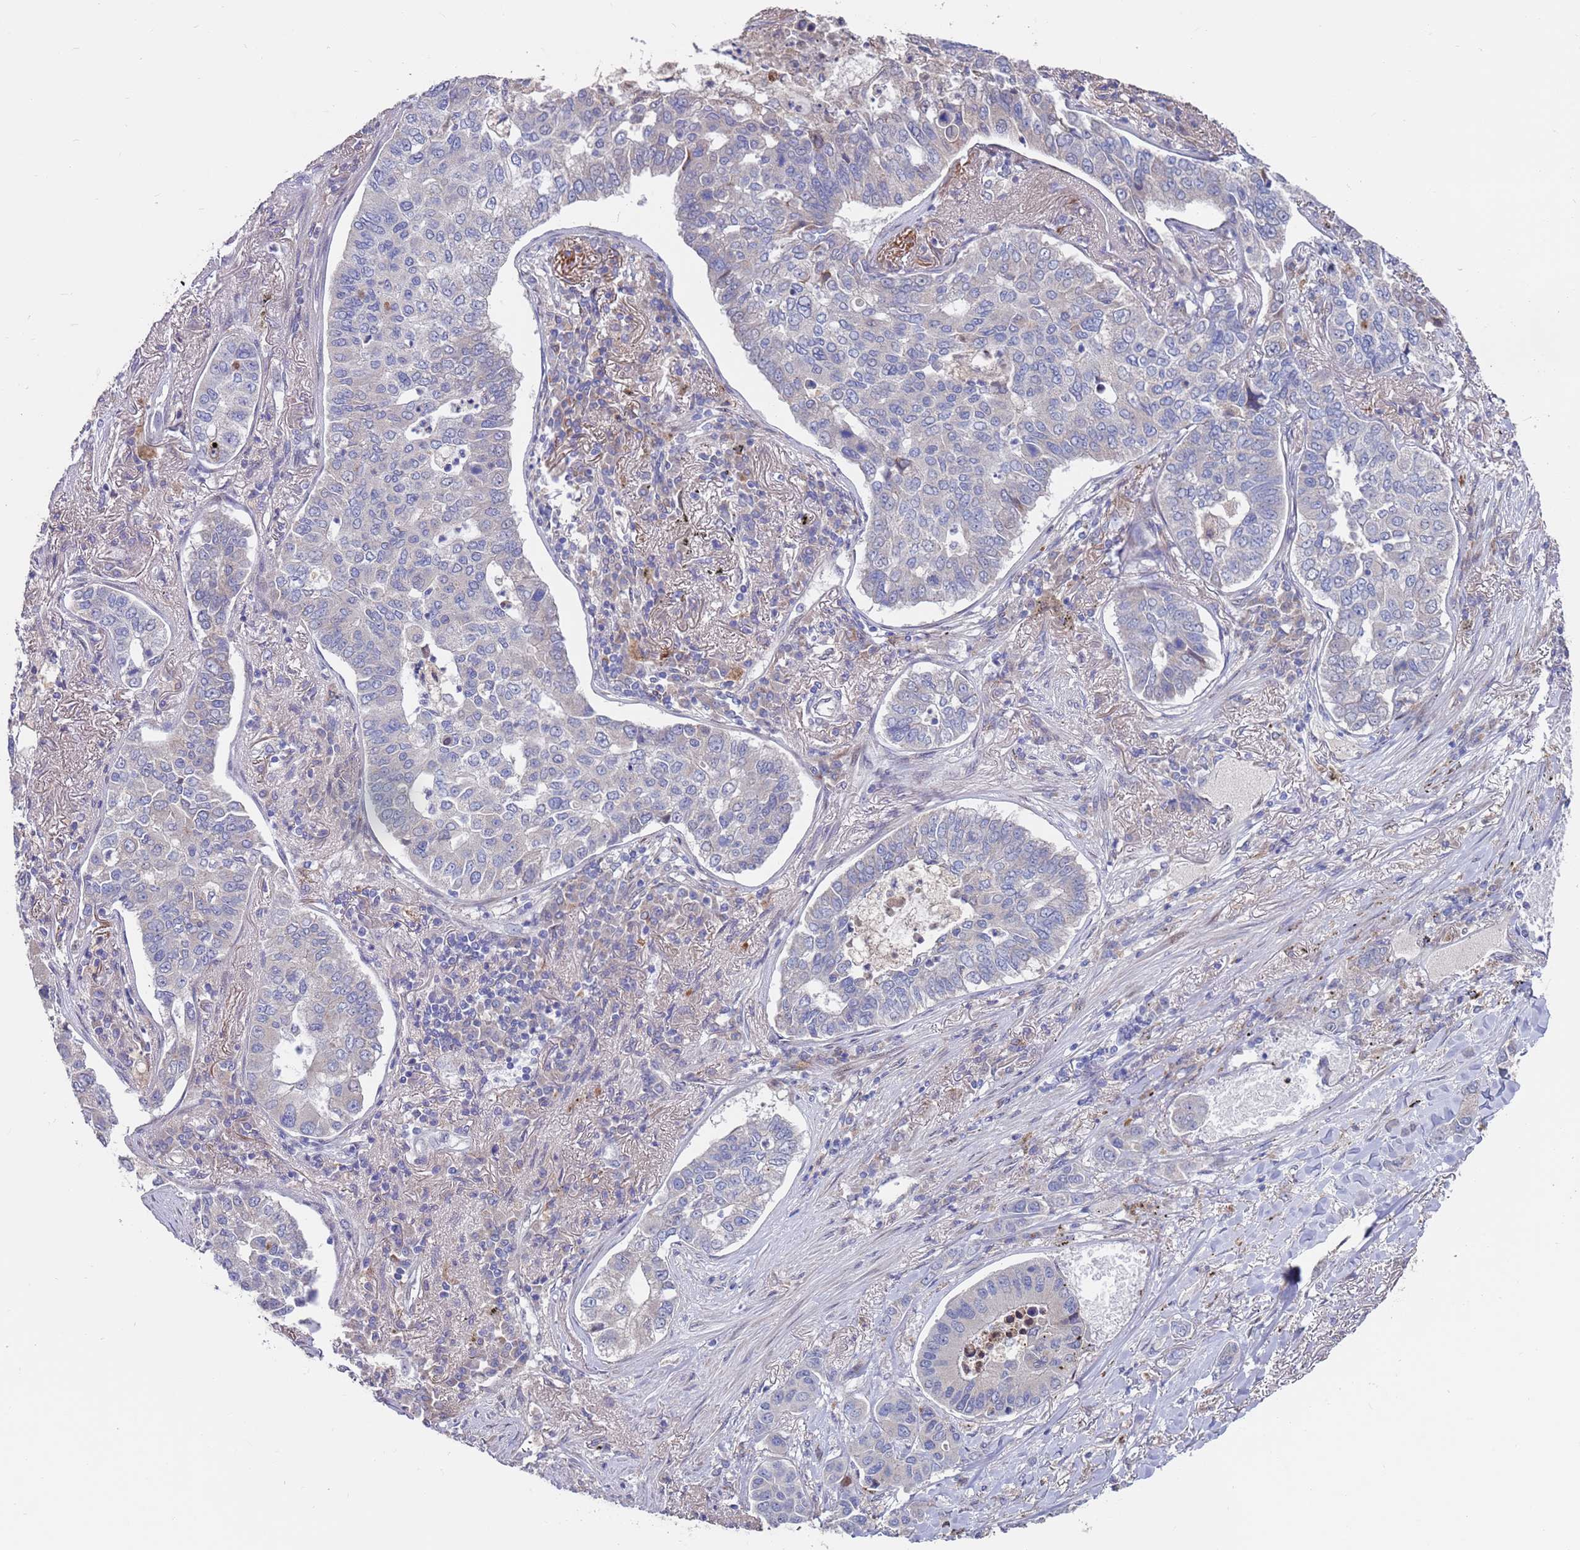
{"staining": {"intensity": "negative", "quantity": "none", "location": "none"}, "tissue": "lung cancer", "cell_type": "Tumor cells", "image_type": "cancer", "snomed": [{"axis": "morphology", "description": "Adenocarcinoma, NOS"}, {"axis": "topography", "description": "Lung"}], "caption": "The micrograph exhibits no staining of tumor cells in lung cancer (adenocarcinoma).", "gene": "FBXO27", "patient": {"sex": "male", "age": 49}}